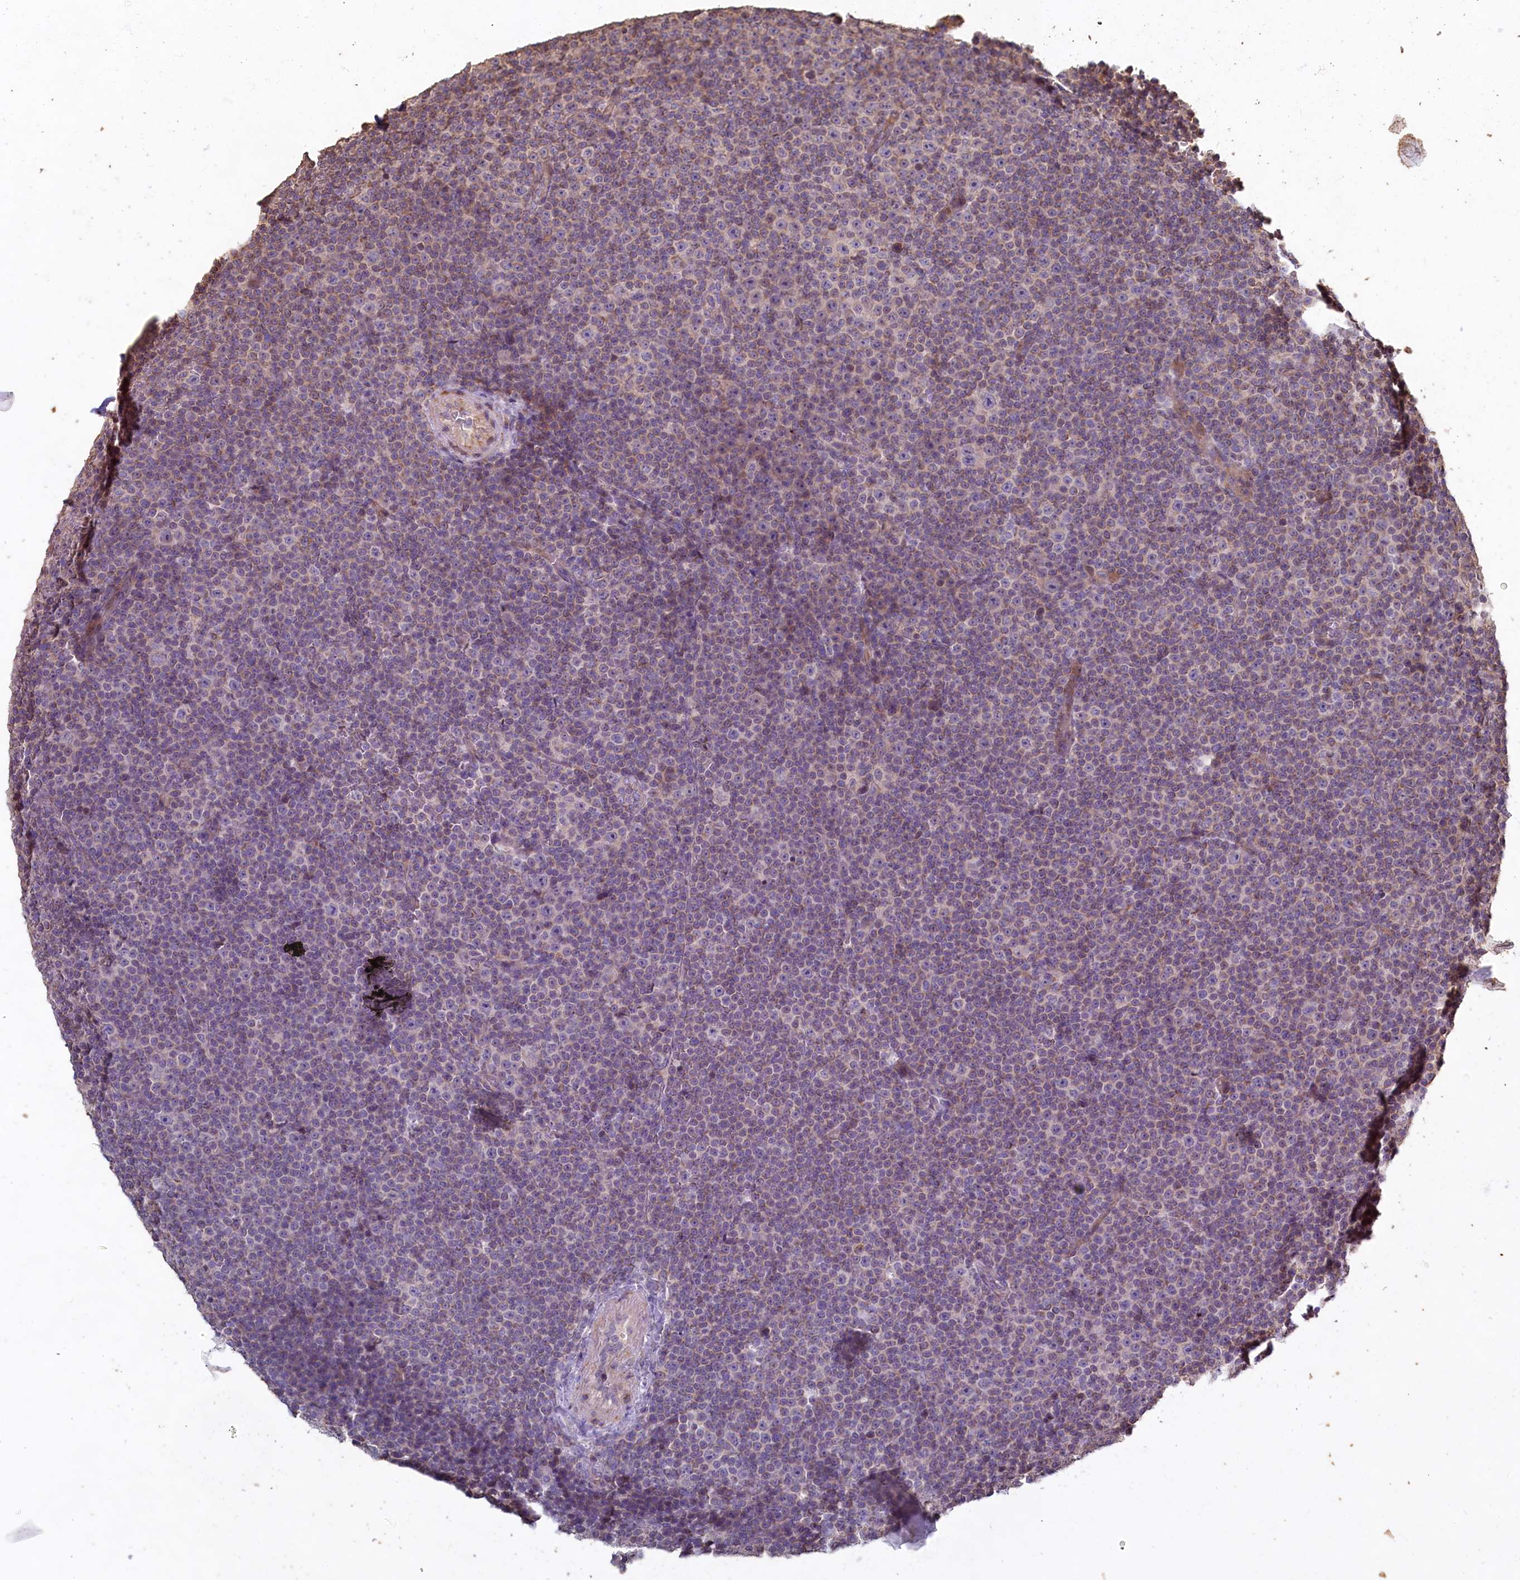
{"staining": {"intensity": "weak", "quantity": "<25%", "location": "cytoplasmic/membranous"}, "tissue": "lymphoma", "cell_type": "Tumor cells", "image_type": "cancer", "snomed": [{"axis": "morphology", "description": "Malignant lymphoma, non-Hodgkin's type, Low grade"}, {"axis": "topography", "description": "Lymph node"}], "caption": "An immunohistochemistry (IHC) histopathology image of lymphoma is shown. There is no staining in tumor cells of lymphoma. The staining is performed using DAB (3,3'-diaminobenzidine) brown chromogen with nuclei counter-stained in using hematoxylin.", "gene": "FUNDC1", "patient": {"sex": "female", "age": 67}}